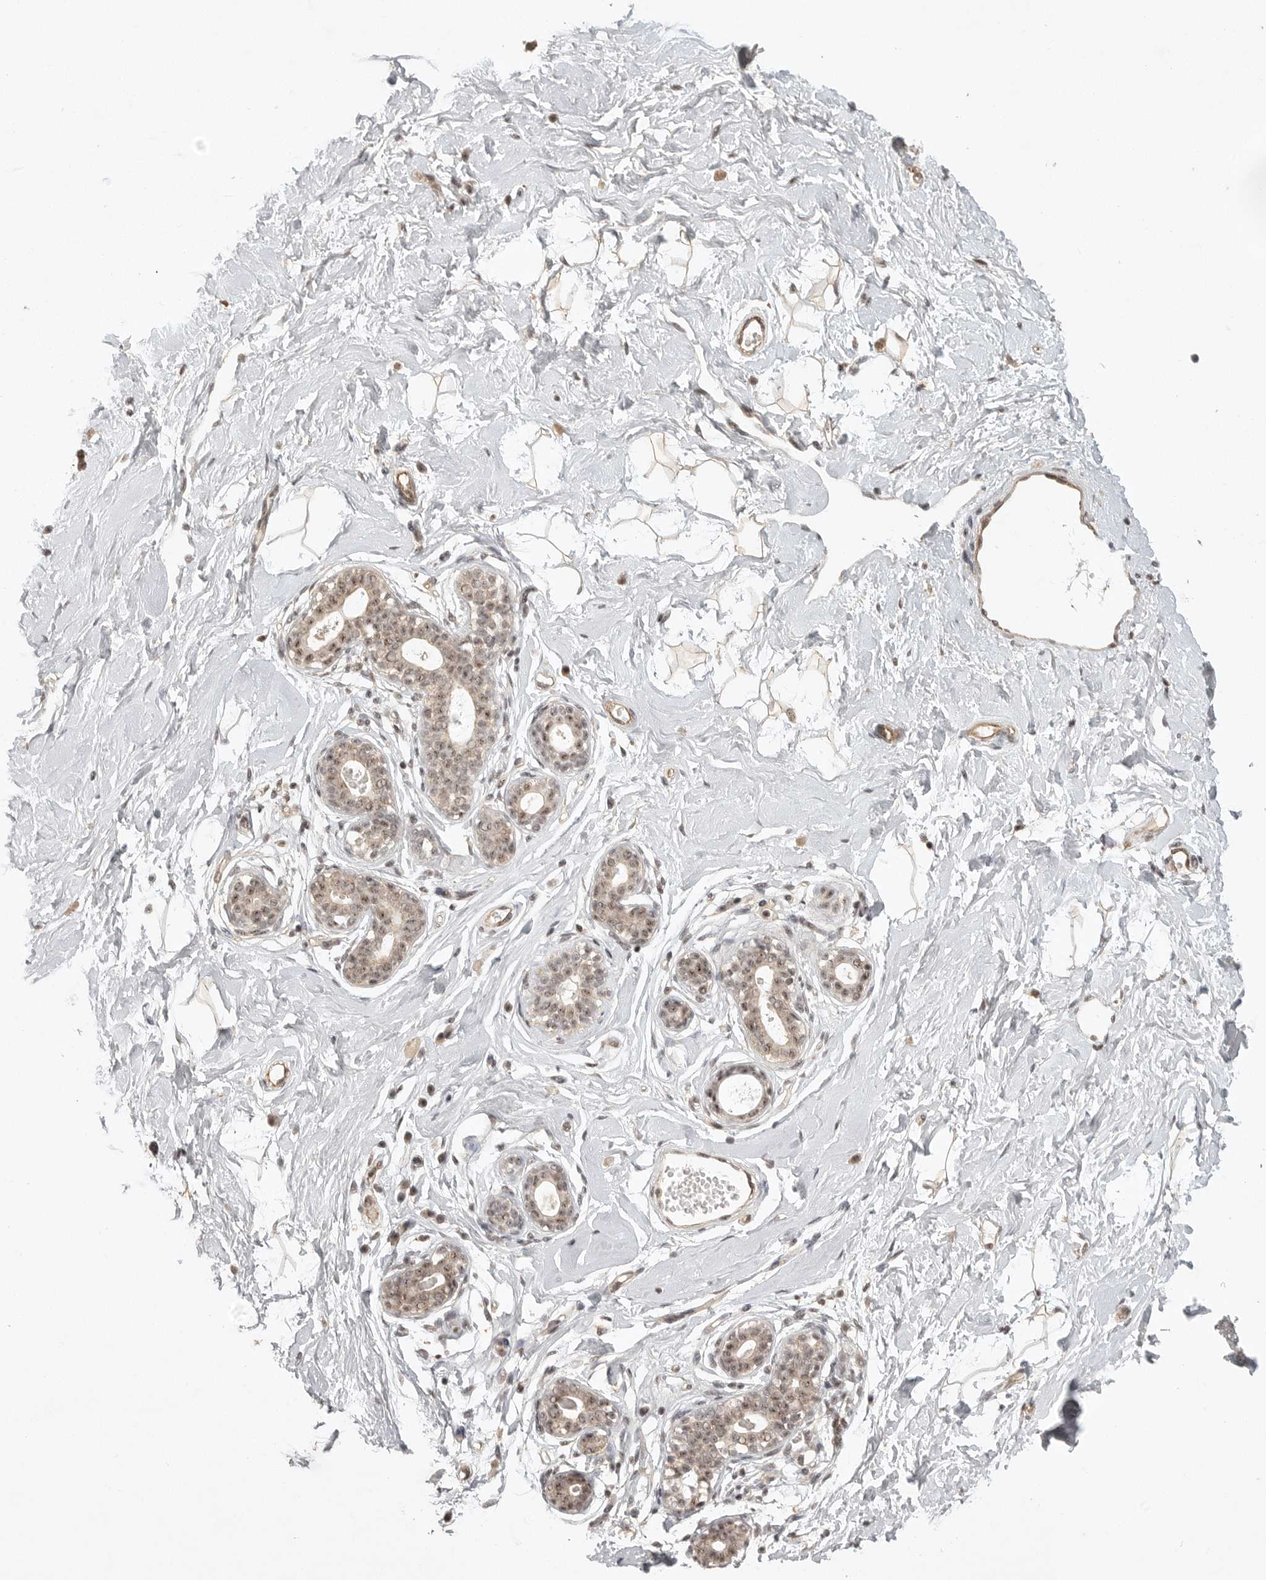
{"staining": {"intensity": "negative", "quantity": "none", "location": "none"}, "tissue": "breast", "cell_type": "Adipocytes", "image_type": "normal", "snomed": [{"axis": "morphology", "description": "Normal tissue, NOS"}, {"axis": "morphology", "description": "Adenoma, NOS"}, {"axis": "topography", "description": "Breast"}], "caption": "The IHC photomicrograph has no significant staining in adipocytes of breast. Brightfield microscopy of IHC stained with DAB (3,3'-diaminobenzidine) (brown) and hematoxylin (blue), captured at high magnification.", "gene": "POMP", "patient": {"sex": "female", "age": 23}}